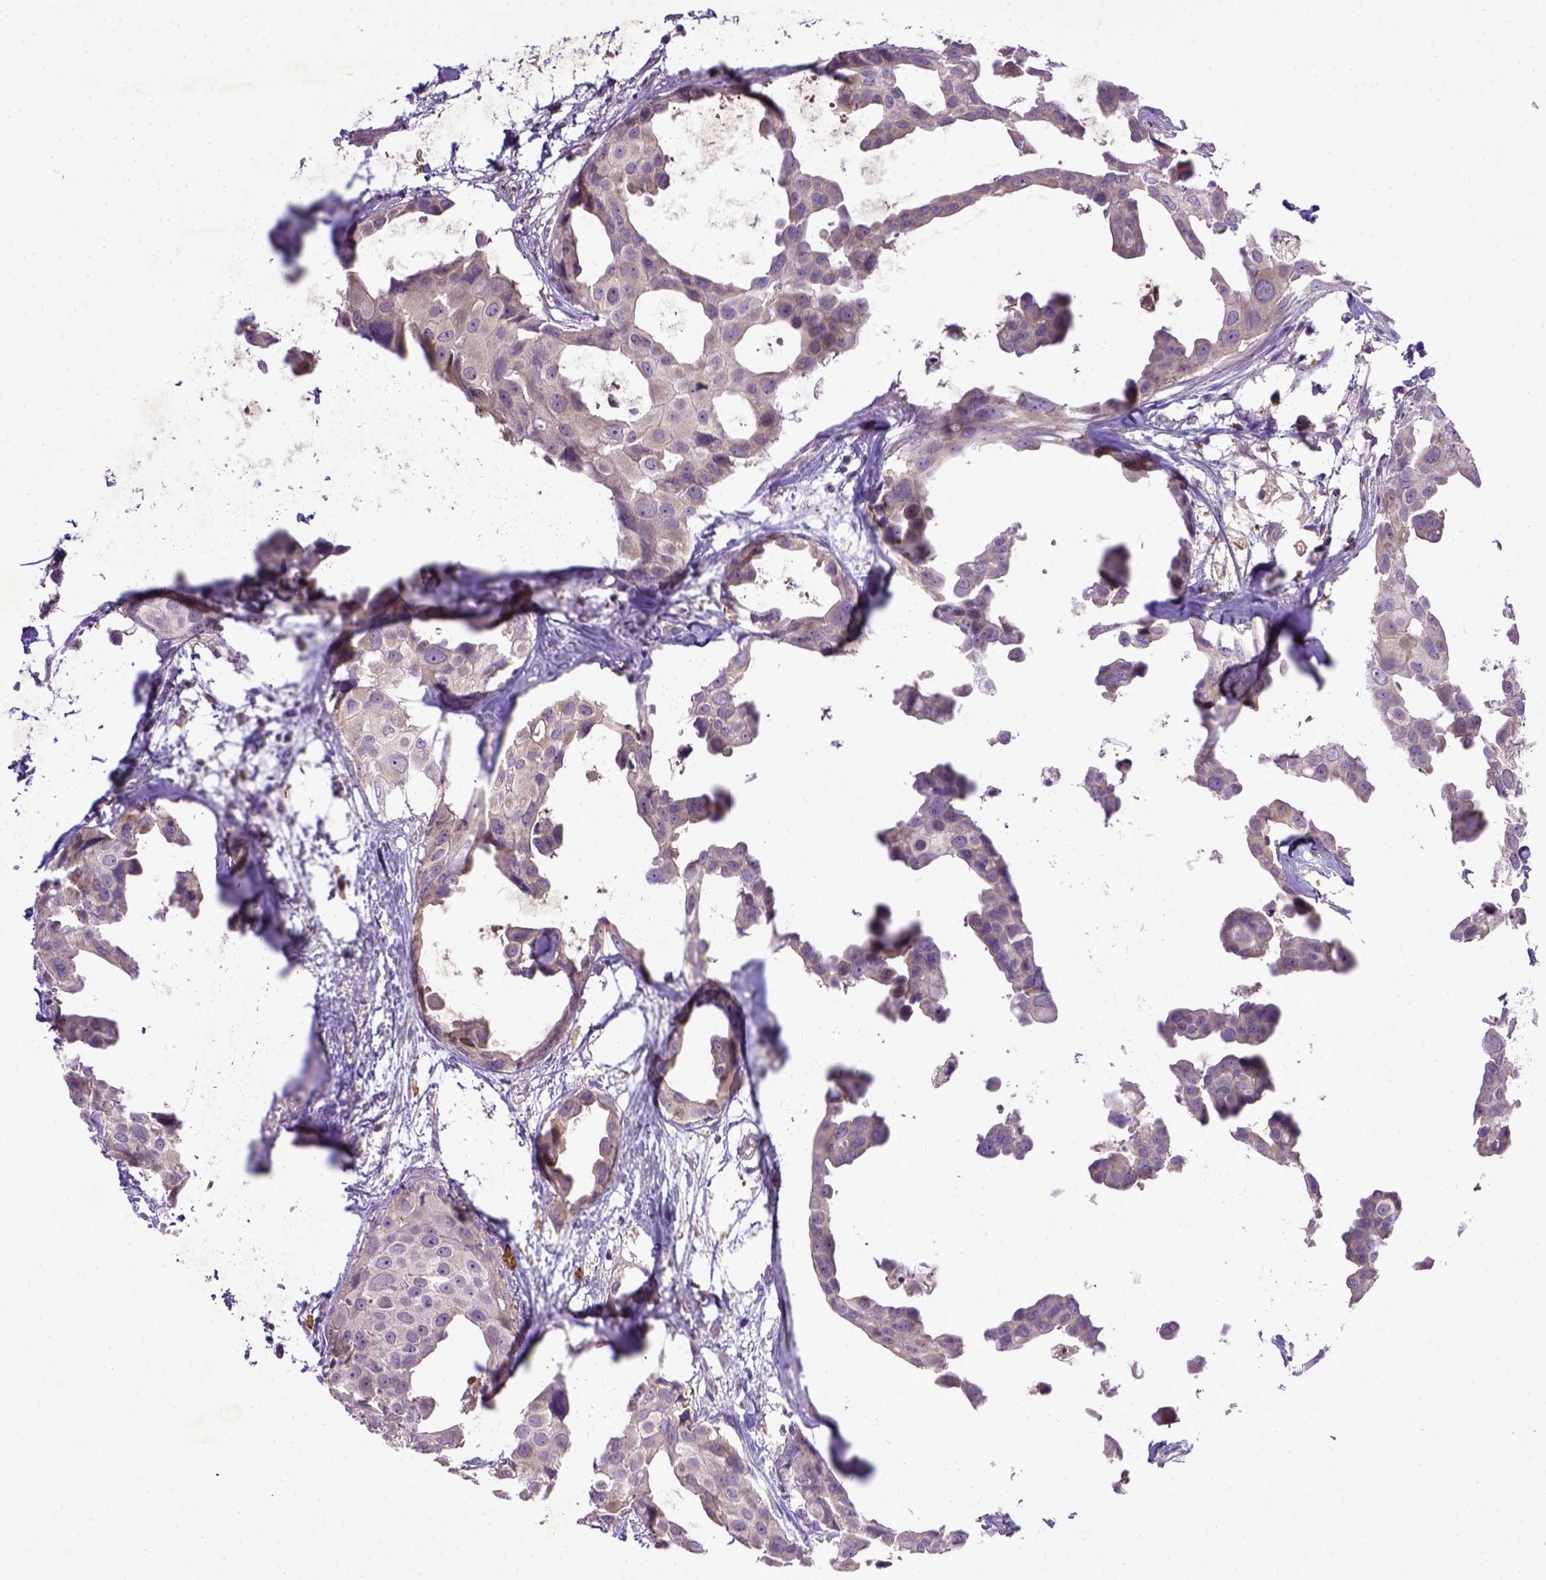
{"staining": {"intensity": "negative", "quantity": "none", "location": "none"}, "tissue": "breast cancer", "cell_type": "Tumor cells", "image_type": "cancer", "snomed": [{"axis": "morphology", "description": "Duct carcinoma"}, {"axis": "topography", "description": "Breast"}], "caption": "Human invasive ductal carcinoma (breast) stained for a protein using IHC demonstrates no expression in tumor cells.", "gene": "DEPDC1B", "patient": {"sex": "female", "age": 38}}